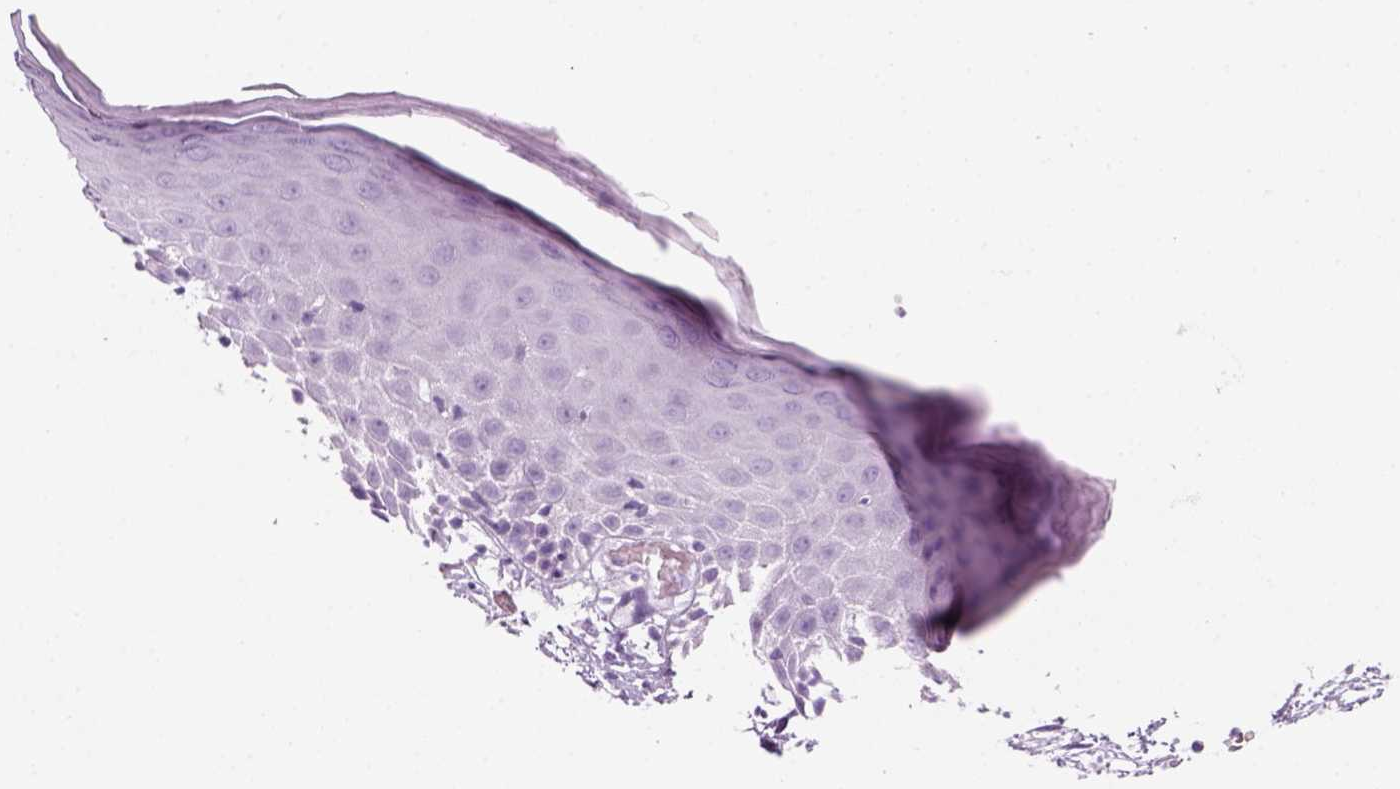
{"staining": {"intensity": "negative", "quantity": "none", "location": "none"}, "tissue": "skin", "cell_type": "Epidermal cells", "image_type": "normal", "snomed": [{"axis": "morphology", "description": "Normal tissue, NOS"}, {"axis": "topography", "description": "Vulva"}], "caption": "DAB immunohistochemical staining of normal skin reveals no significant positivity in epidermal cells.", "gene": "KRTAP11", "patient": {"sex": "female", "age": 68}}